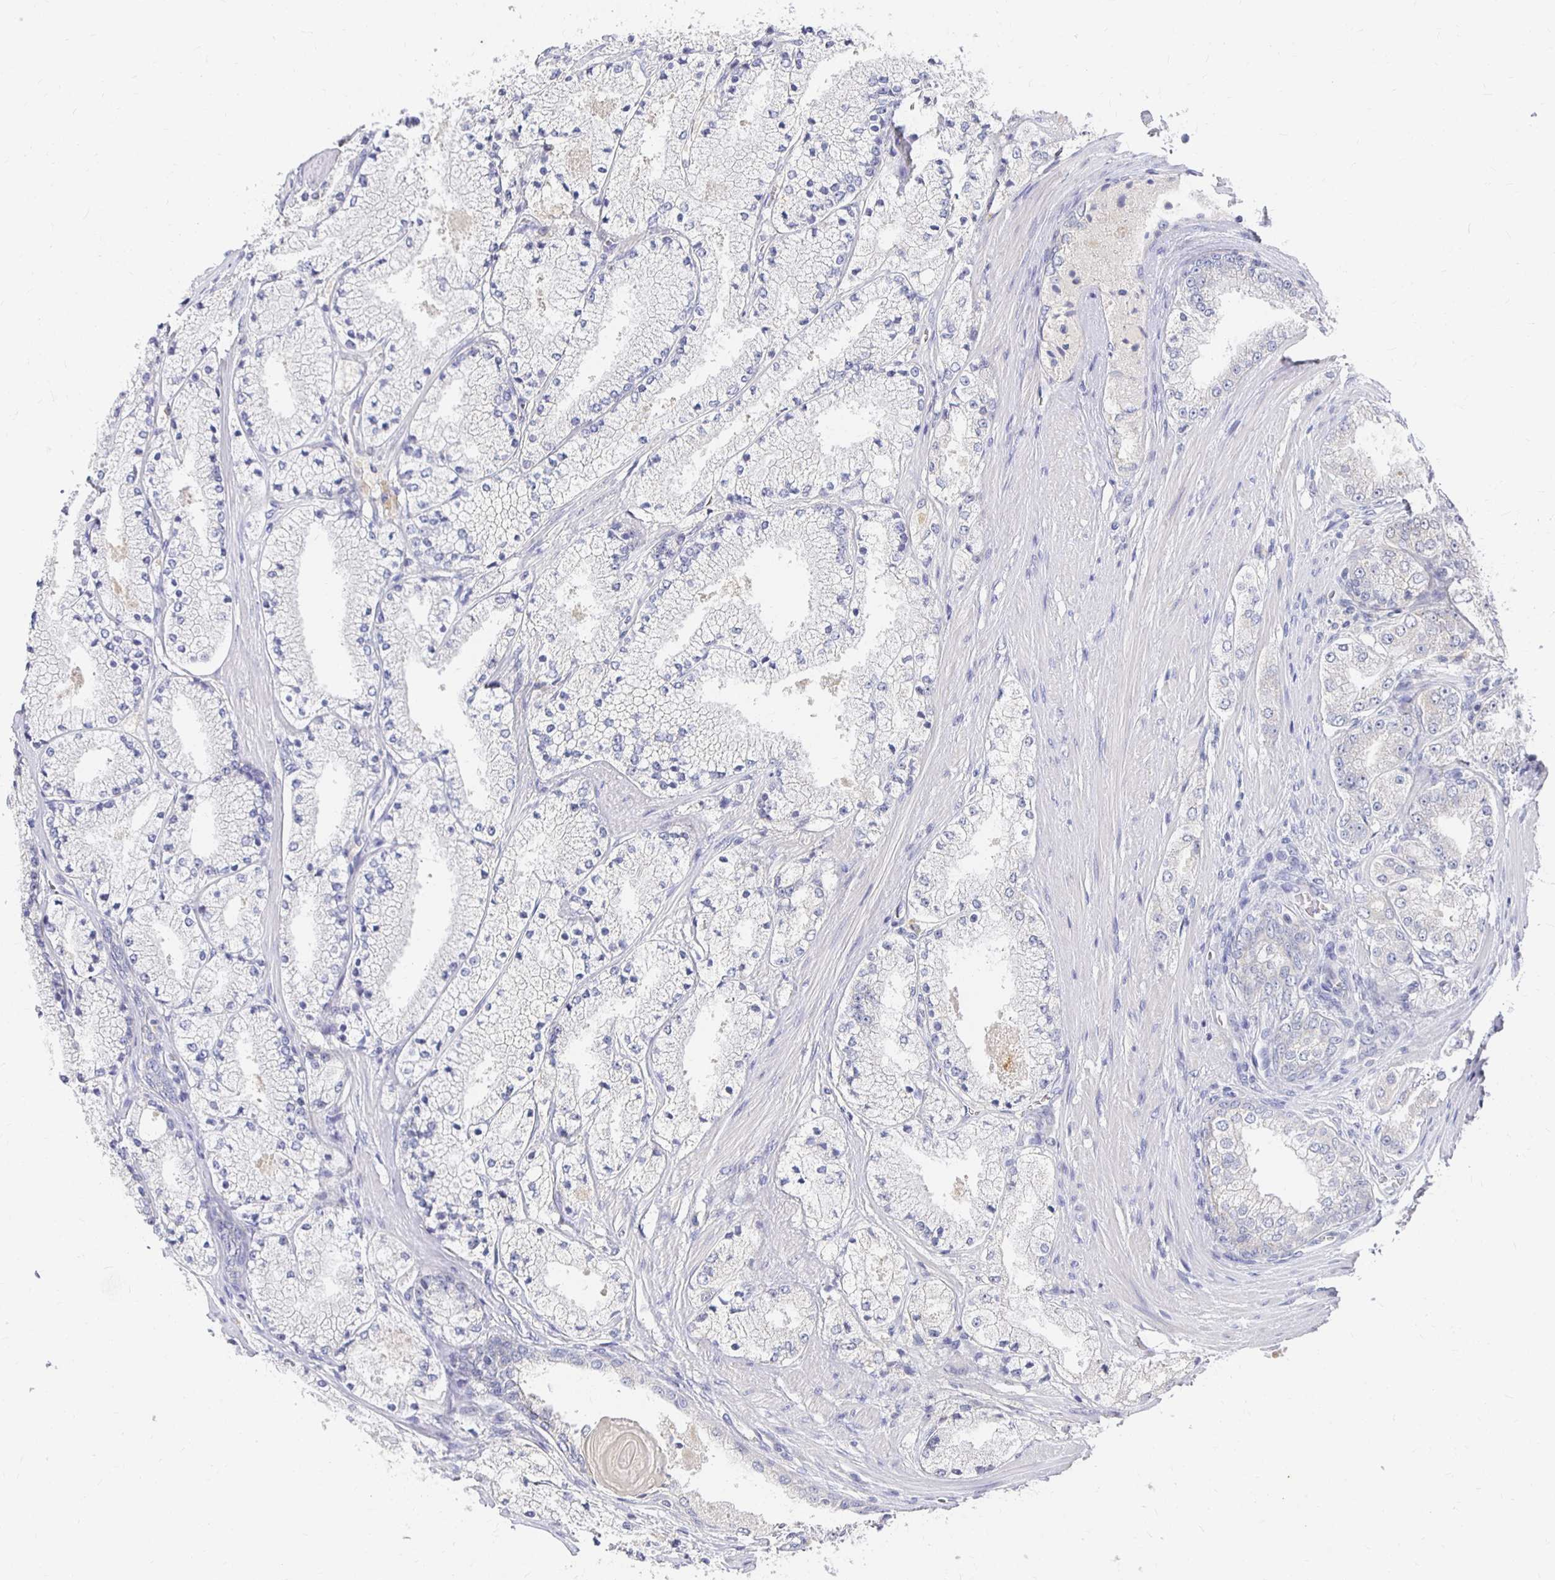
{"staining": {"intensity": "negative", "quantity": "none", "location": "none"}, "tissue": "prostate cancer", "cell_type": "Tumor cells", "image_type": "cancer", "snomed": [{"axis": "morphology", "description": "Adenocarcinoma, High grade"}, {"axis": "topography", "description": "Prostate"}], "caption": "There is no significant staining in tumor cells of prostate cancer.", "gene": "FKRP", "patient": {"sex": "male", "age": 63}}